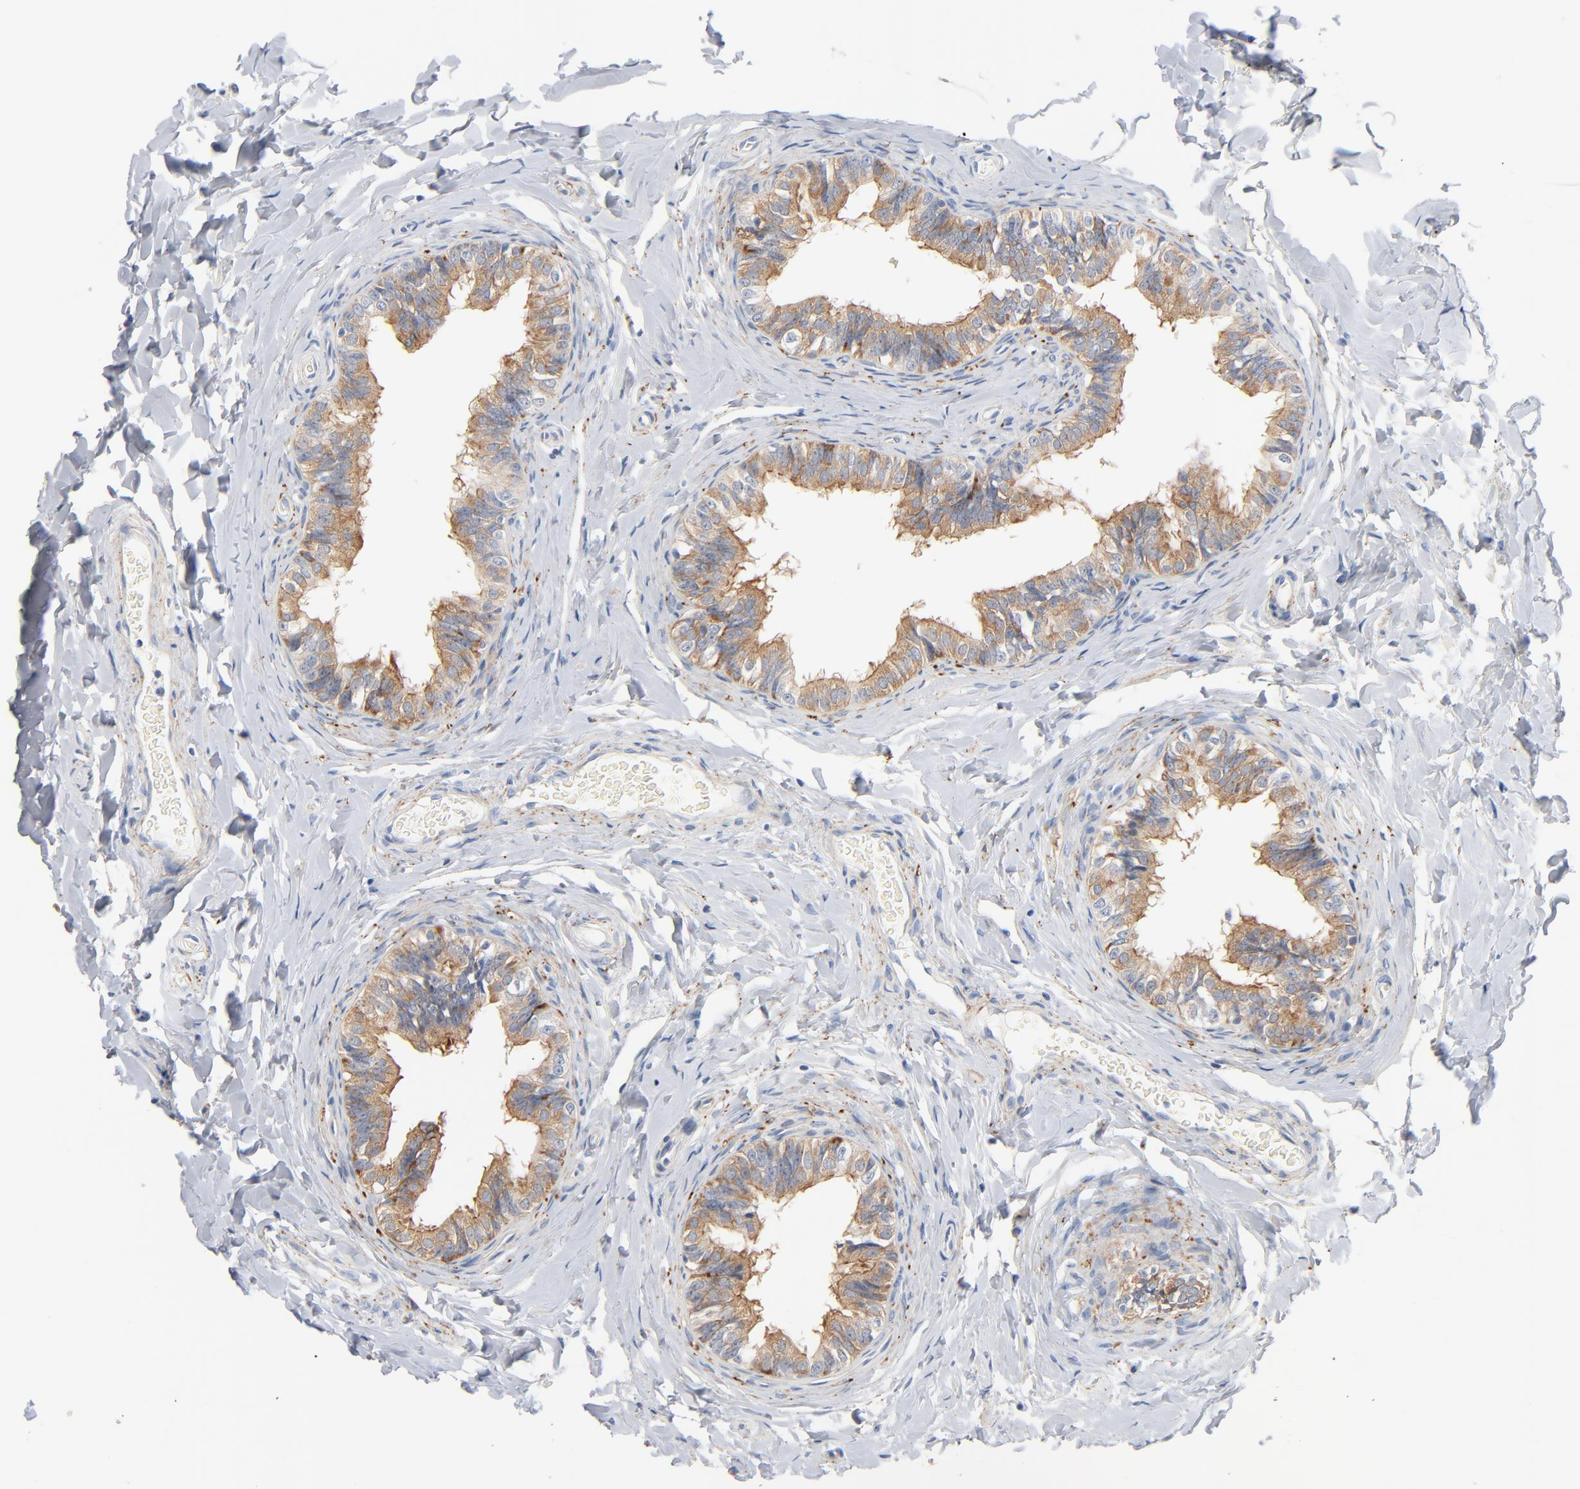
{"staining": {"intensity": "moderate", "quantity": ">75%", "location": "cytoplasmic/membranous"}, "tissue": "epididymis", "cell_type": "Glandular cells", "image_type": "normal", "snomed": [{"axis": "morphology", "description": "Normal tissue, NOS"}, {"axis": "topography", "description": "Epididymis"}], "caption": "This image displays normal epididymis stained with immunohistochemistry (IHC) to label a protein in brown. The cytoplasmic/membranous of glandular cells show moderate positivity for the protein. Nuclei are counter-stained blue.", "gene": "IFT43", "patient": {"sex": "male", "age": 26}}